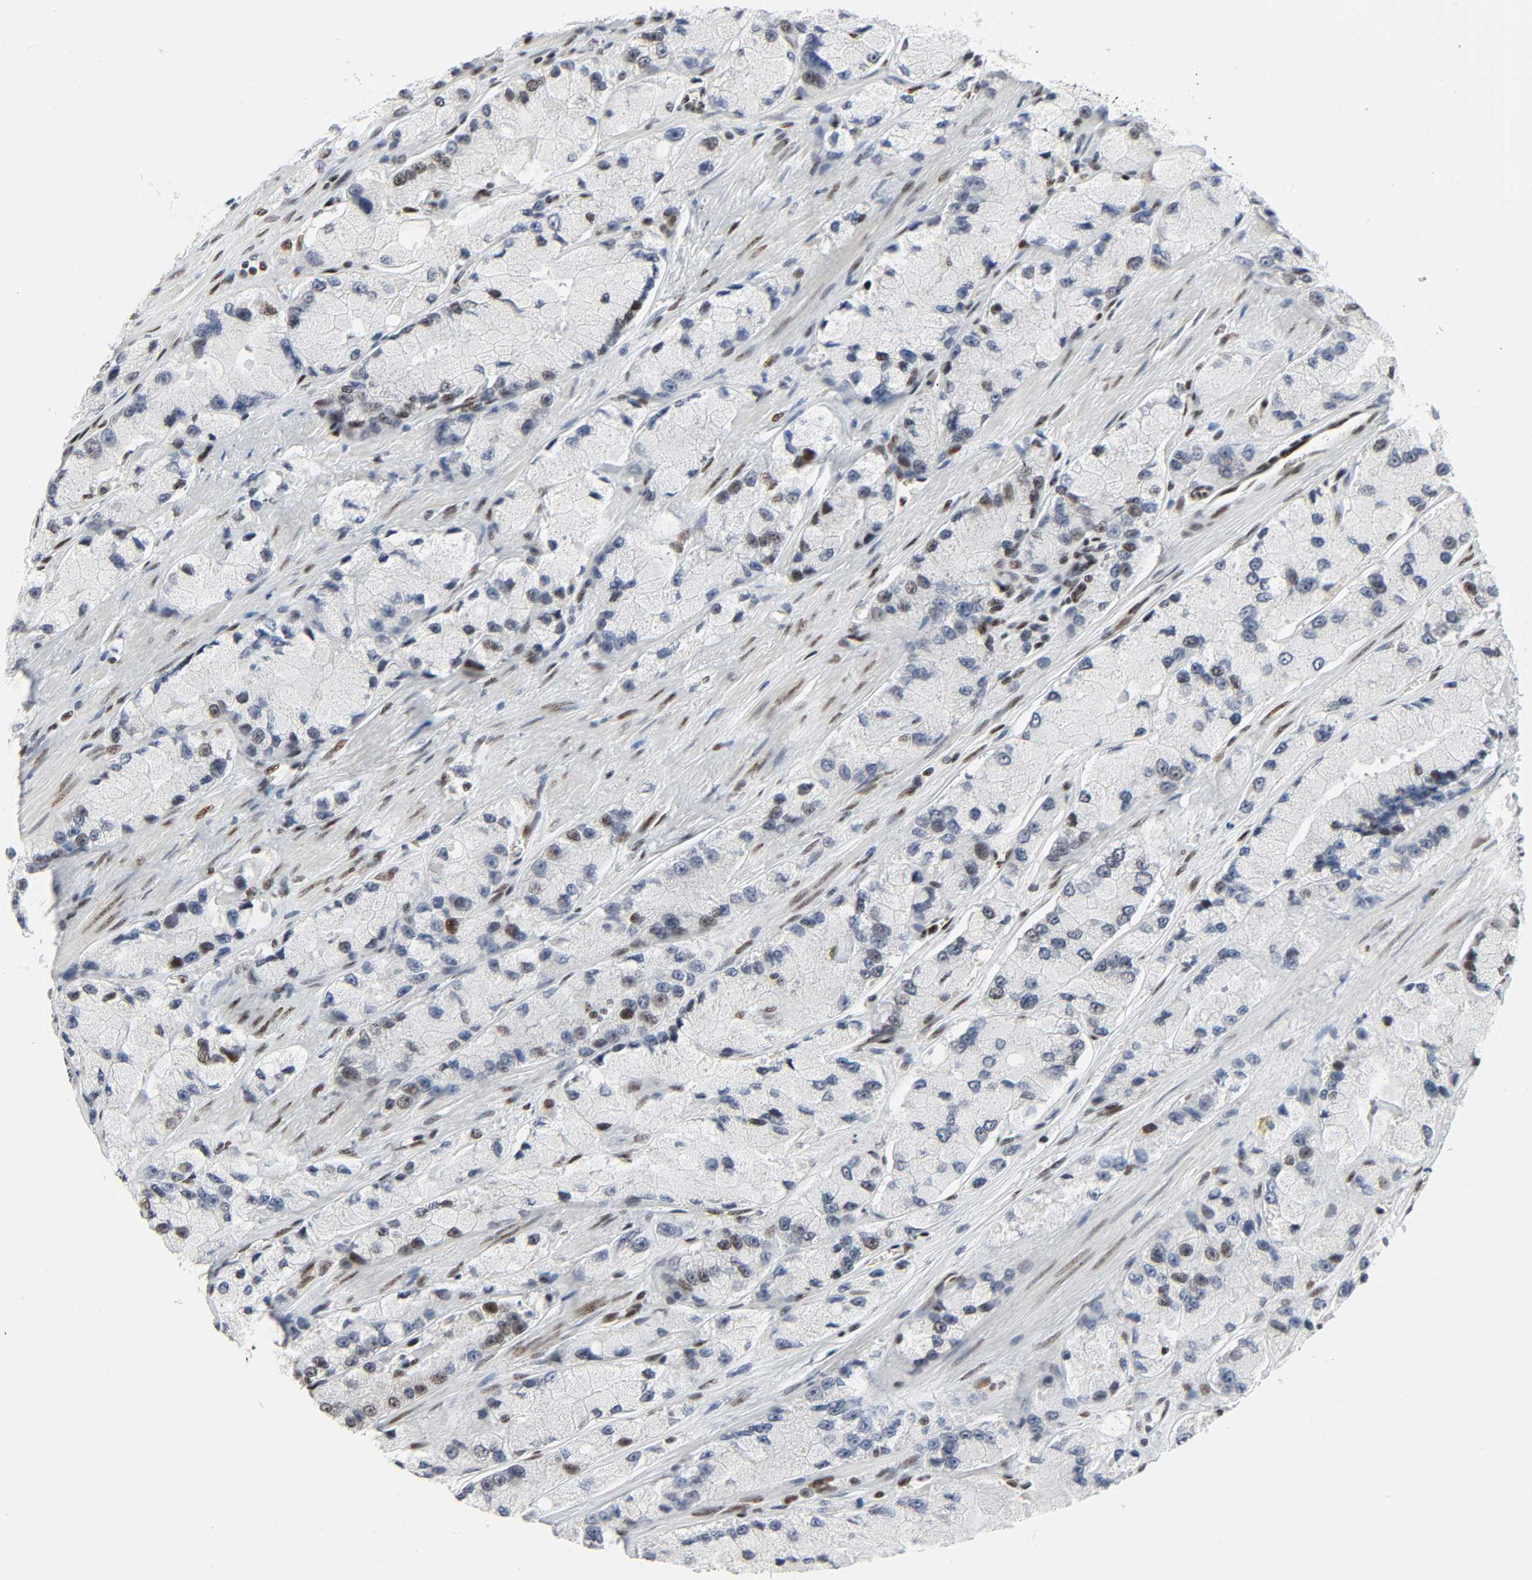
{"staining": {"intensity": "moderate", "quantity": "25%-75%", "location": "nuclear"}, "tissue": "prostate cancer", "cell_type": "Tumor cells", "image_type": "cancer", "snomed": [{"axis": "morphology", "description": "Adenocarcinoma, Low grade"}, {"axis": "topography", "description": "Prostate"}], "caption": "High-power microscopy captured an IHC photomicrograph of prostate low-grade adenocarcinoma, revealing moderate nuclear staining in about 25%-75% of tumor cells.", "gene": "CREBBP", "patient": {"sex": "male", "age": 60}}